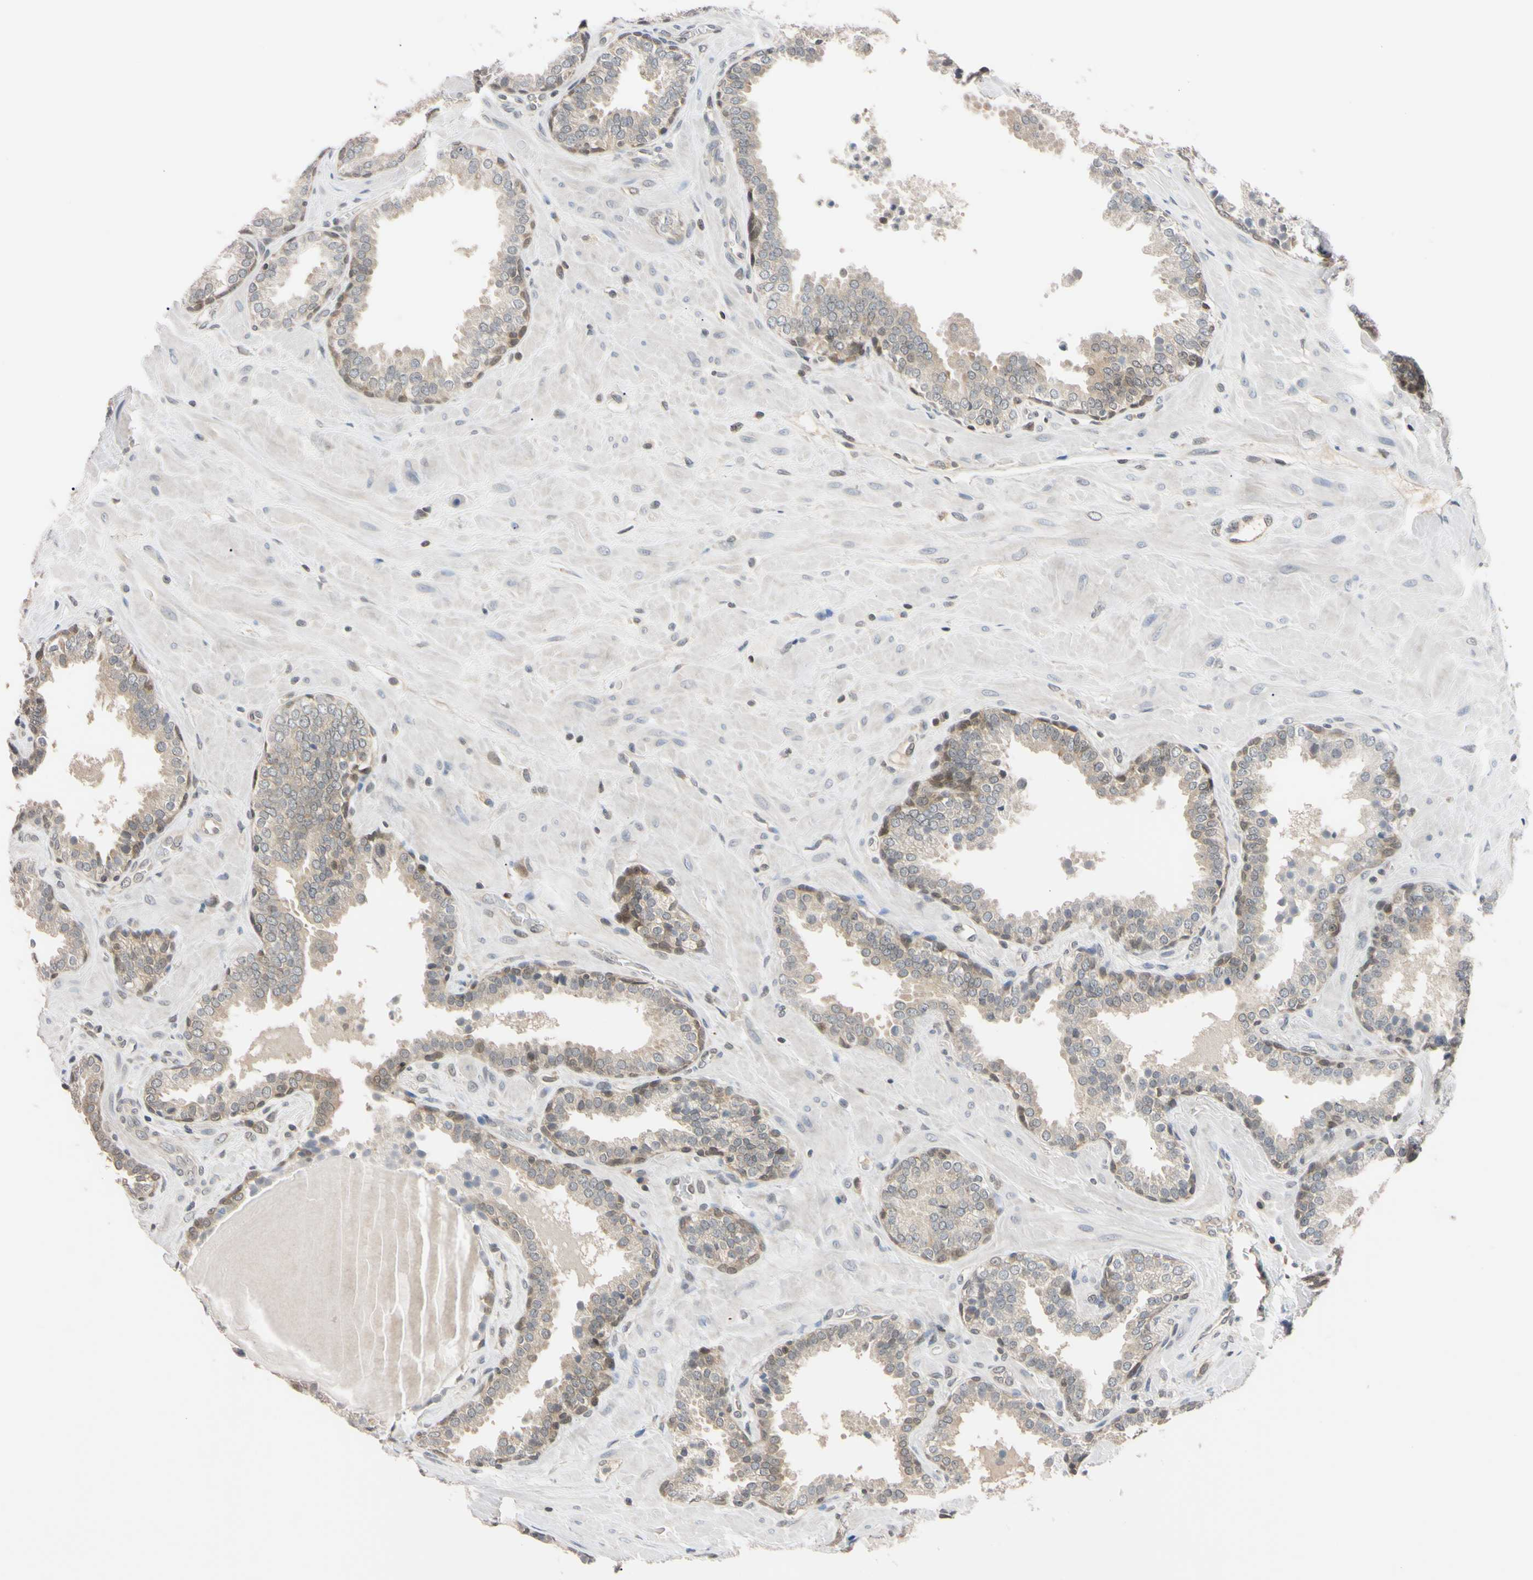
{"staining": {"intensity": "weak", "quantity": "25%-75%", "location": "cytoplasmic/membranous"}, "tissue": "prostate", "cell_type": "Glandular cells", "image_type": "normal", "snomed": [{"axis": "morphology", "description": "Normal tissue, NOS"}, {"axis": "topography", "description": "Prostate"}], "caption": "Immunohistochemistry (IHC) staining of normal prostate, which demonstrates low levels of weak cytoplasmic/membranous expression in approximately 25%-75% of glandular cells indicating weak cytoplasmic/membranous protein staining. The staining was performed using DAB (3,3'-diaminobenzidine) (brown) for protein detection and nuclei were counterstained in hematoxylin (blue).", "gene": "UBE2I", "patient": {"sex": "male", "age": 51}}